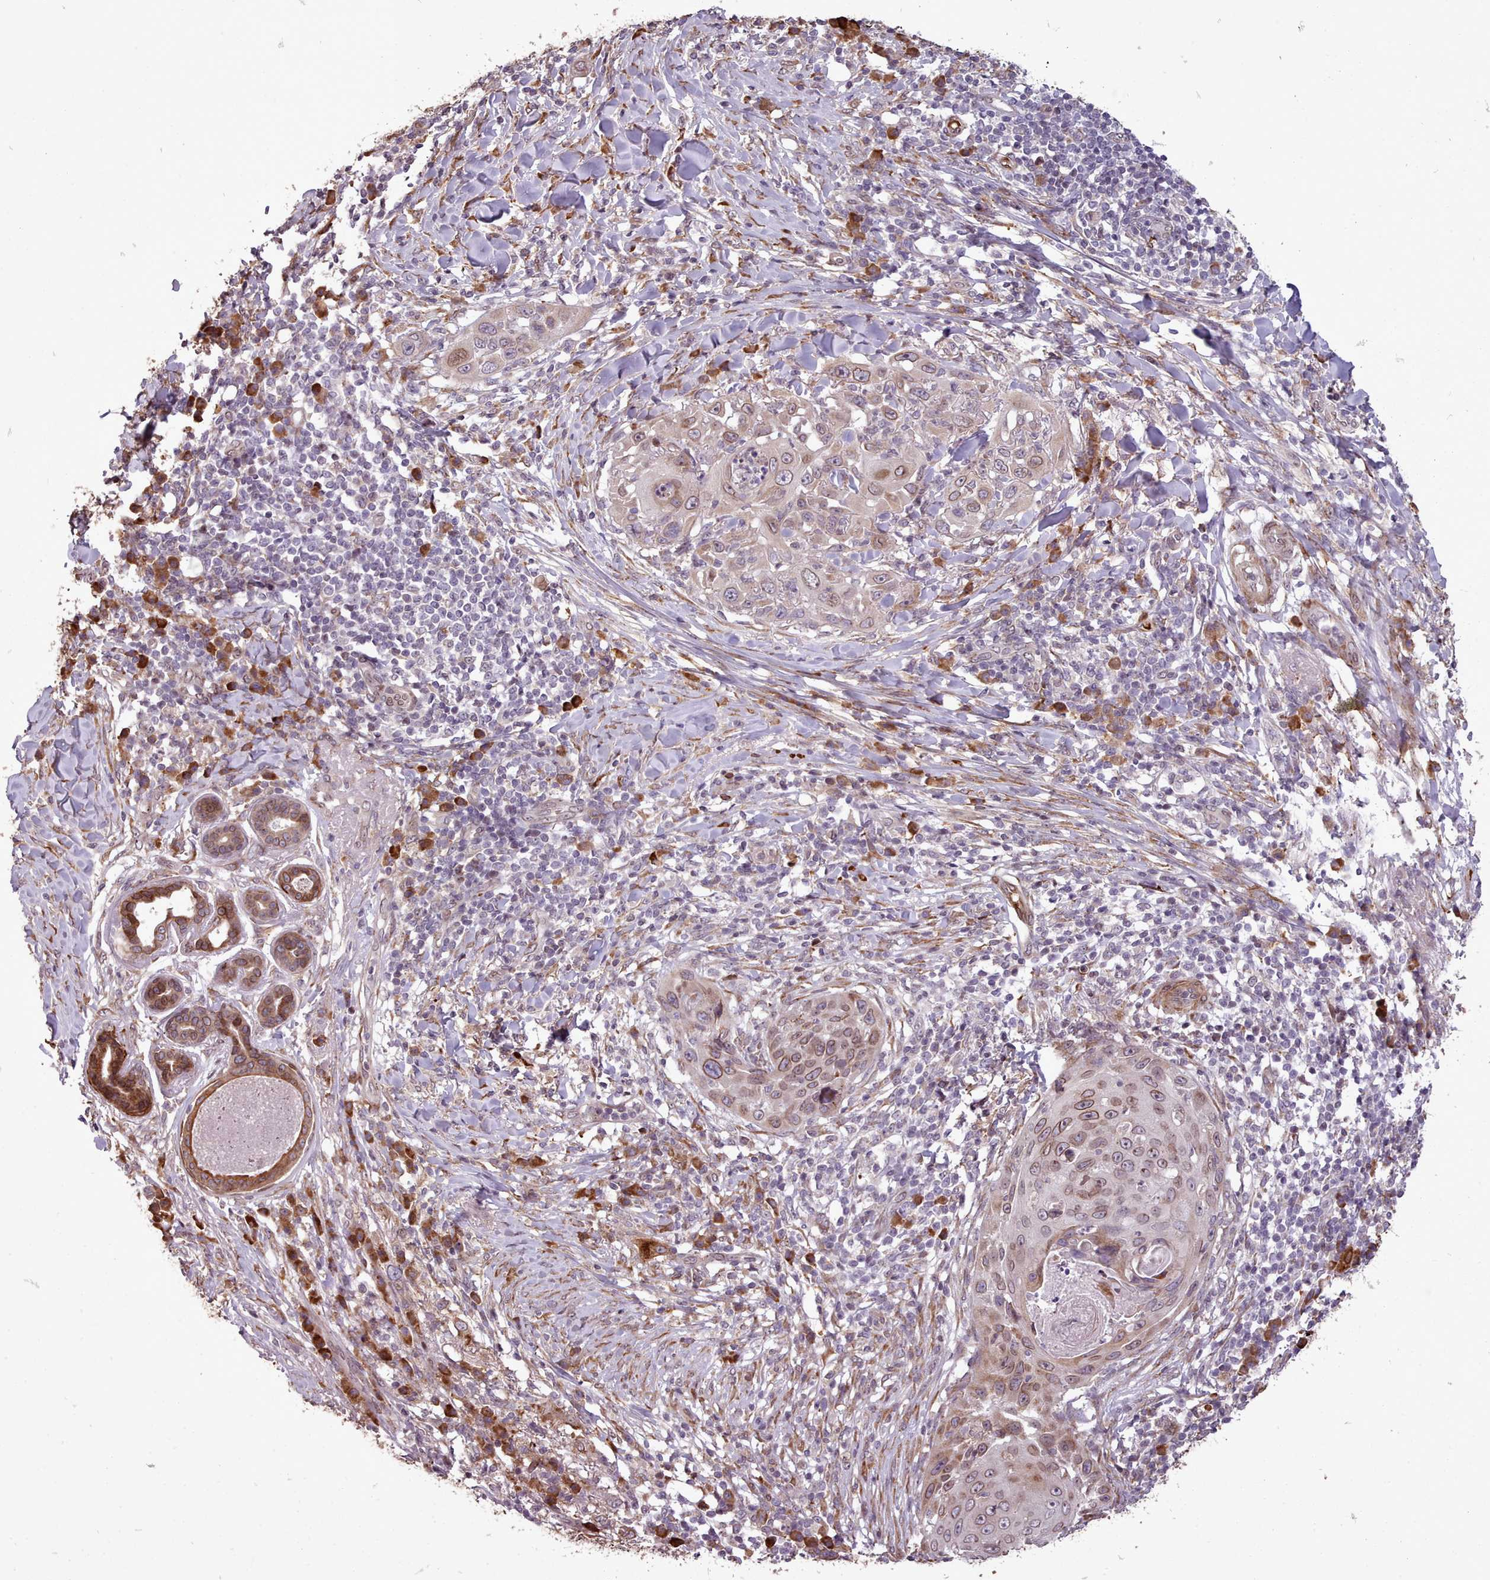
{"staining": {"intensity": "weak", "quantity": ">75%", "location": "cytoplasmic/membranous"}, "tissue": "skin cancer", "cell_type": "Tumor cells", "image_type": "cancer", "snomed": [{"axis": "morphology", "description": "Squamous cell carcinoma, NOS"}, {"axis": "topography", "description": "Skin"}], "caption": "Protein staining by immunohistochemistry reveals weak cytoplasmic/membranous staining in about >75% of tumor cells in skin cancer.", "gene": "CABP1", "patient": {"sex": "female", "age": 44}}